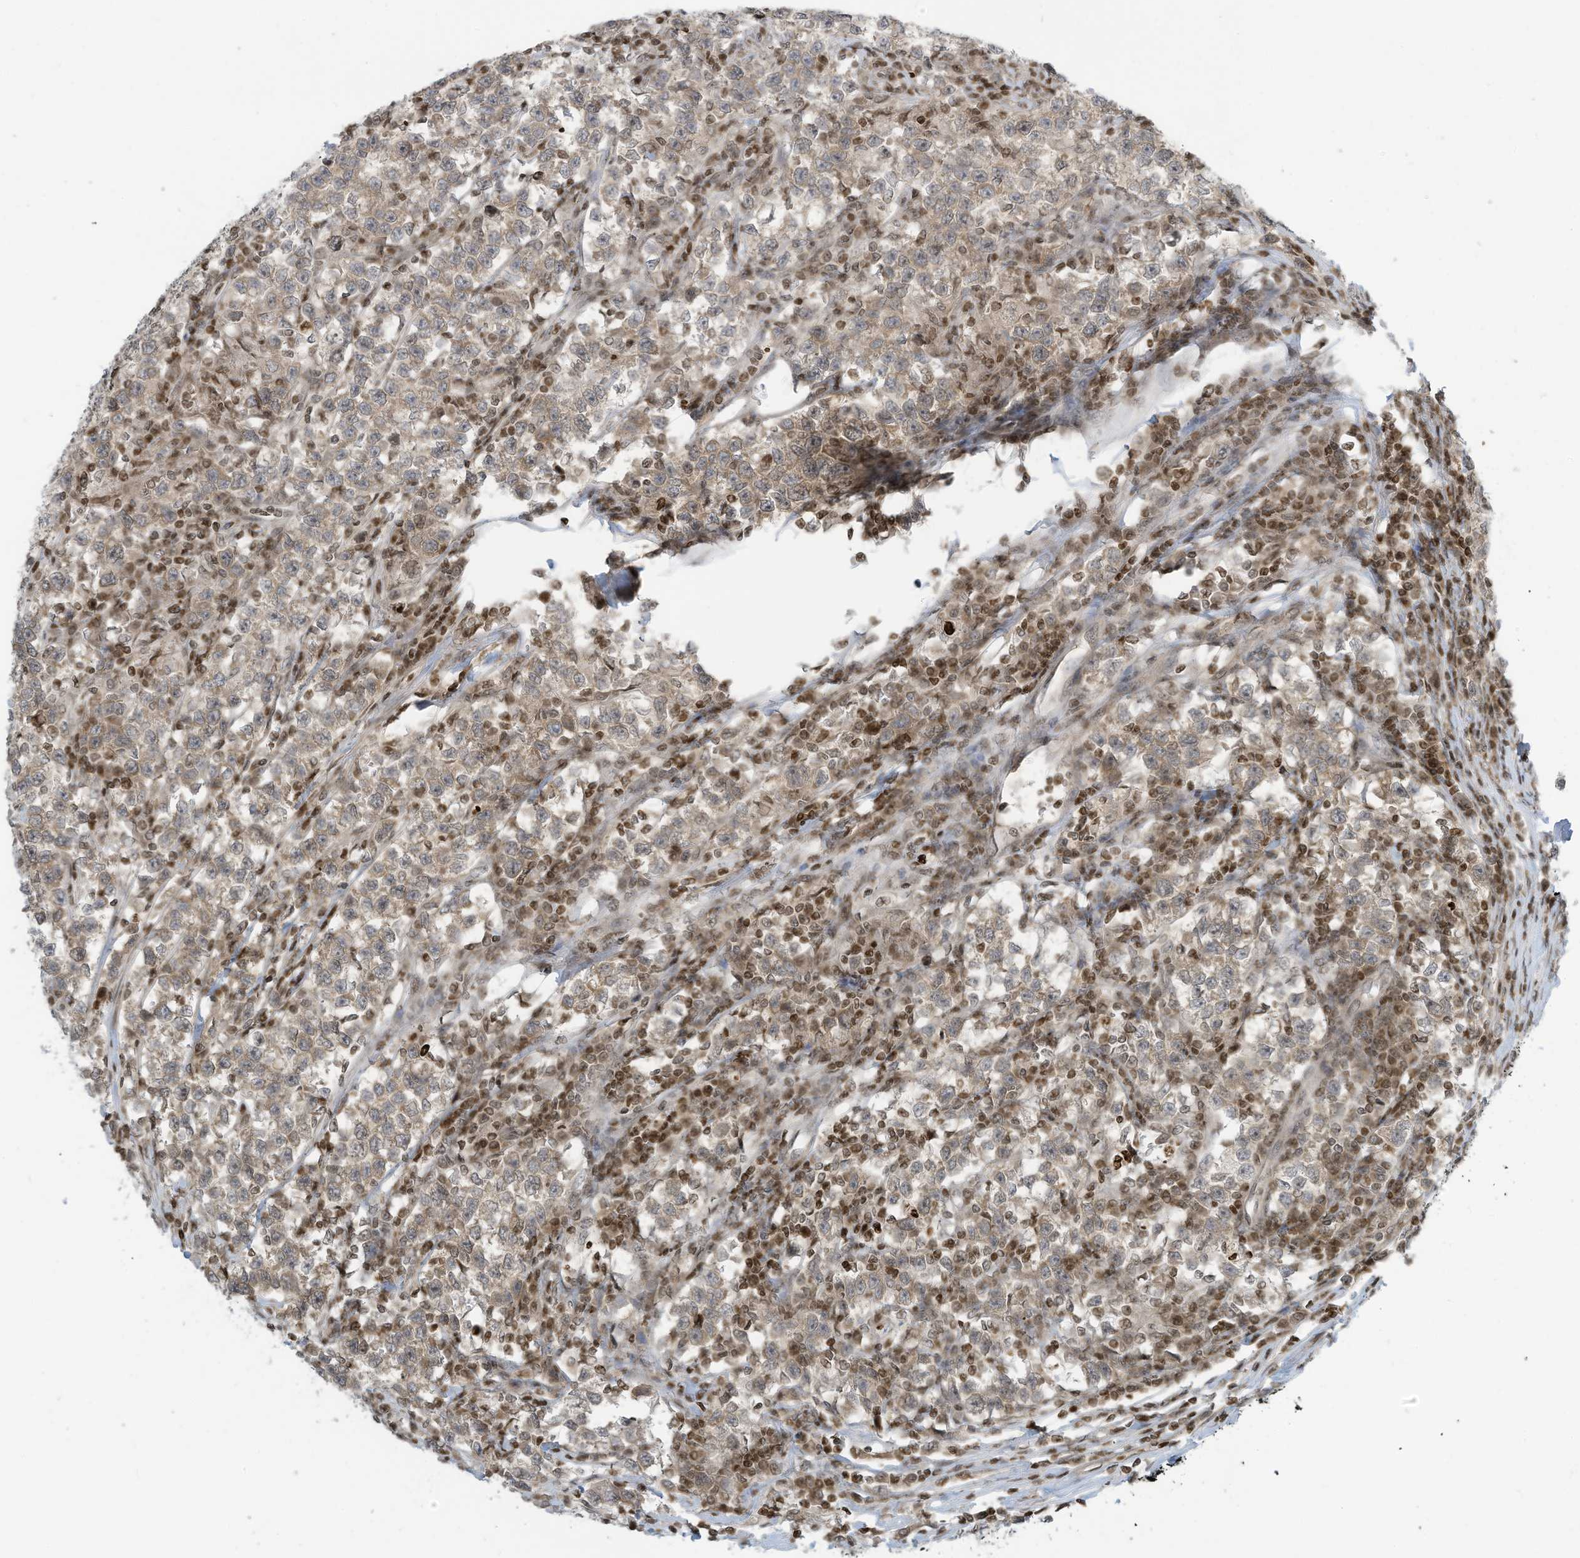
{"staining": {"intensity": "weak", "quantity": "25%-75%", "location": "cytoplasmic/membranous"}, "tissue": "testis cancer", "cell_type": "Tumor cells", "image_type": "cancer", "snomed": [{"axis": "morphology", "description": "Normal tissue, NOS"}, {"axis": "morphology", "description": "Seminoma, NOS"}, {"axis": "topography", "description": "Testis"}], "caption": "Human testis seminoma stained for a protein (brown) displays weak cytoplasmic/membranous positive positivity in approximately 25%-75% of tumor cells.", "gene": "ADI1", "patient": {"sex": "male", "age": 43}}